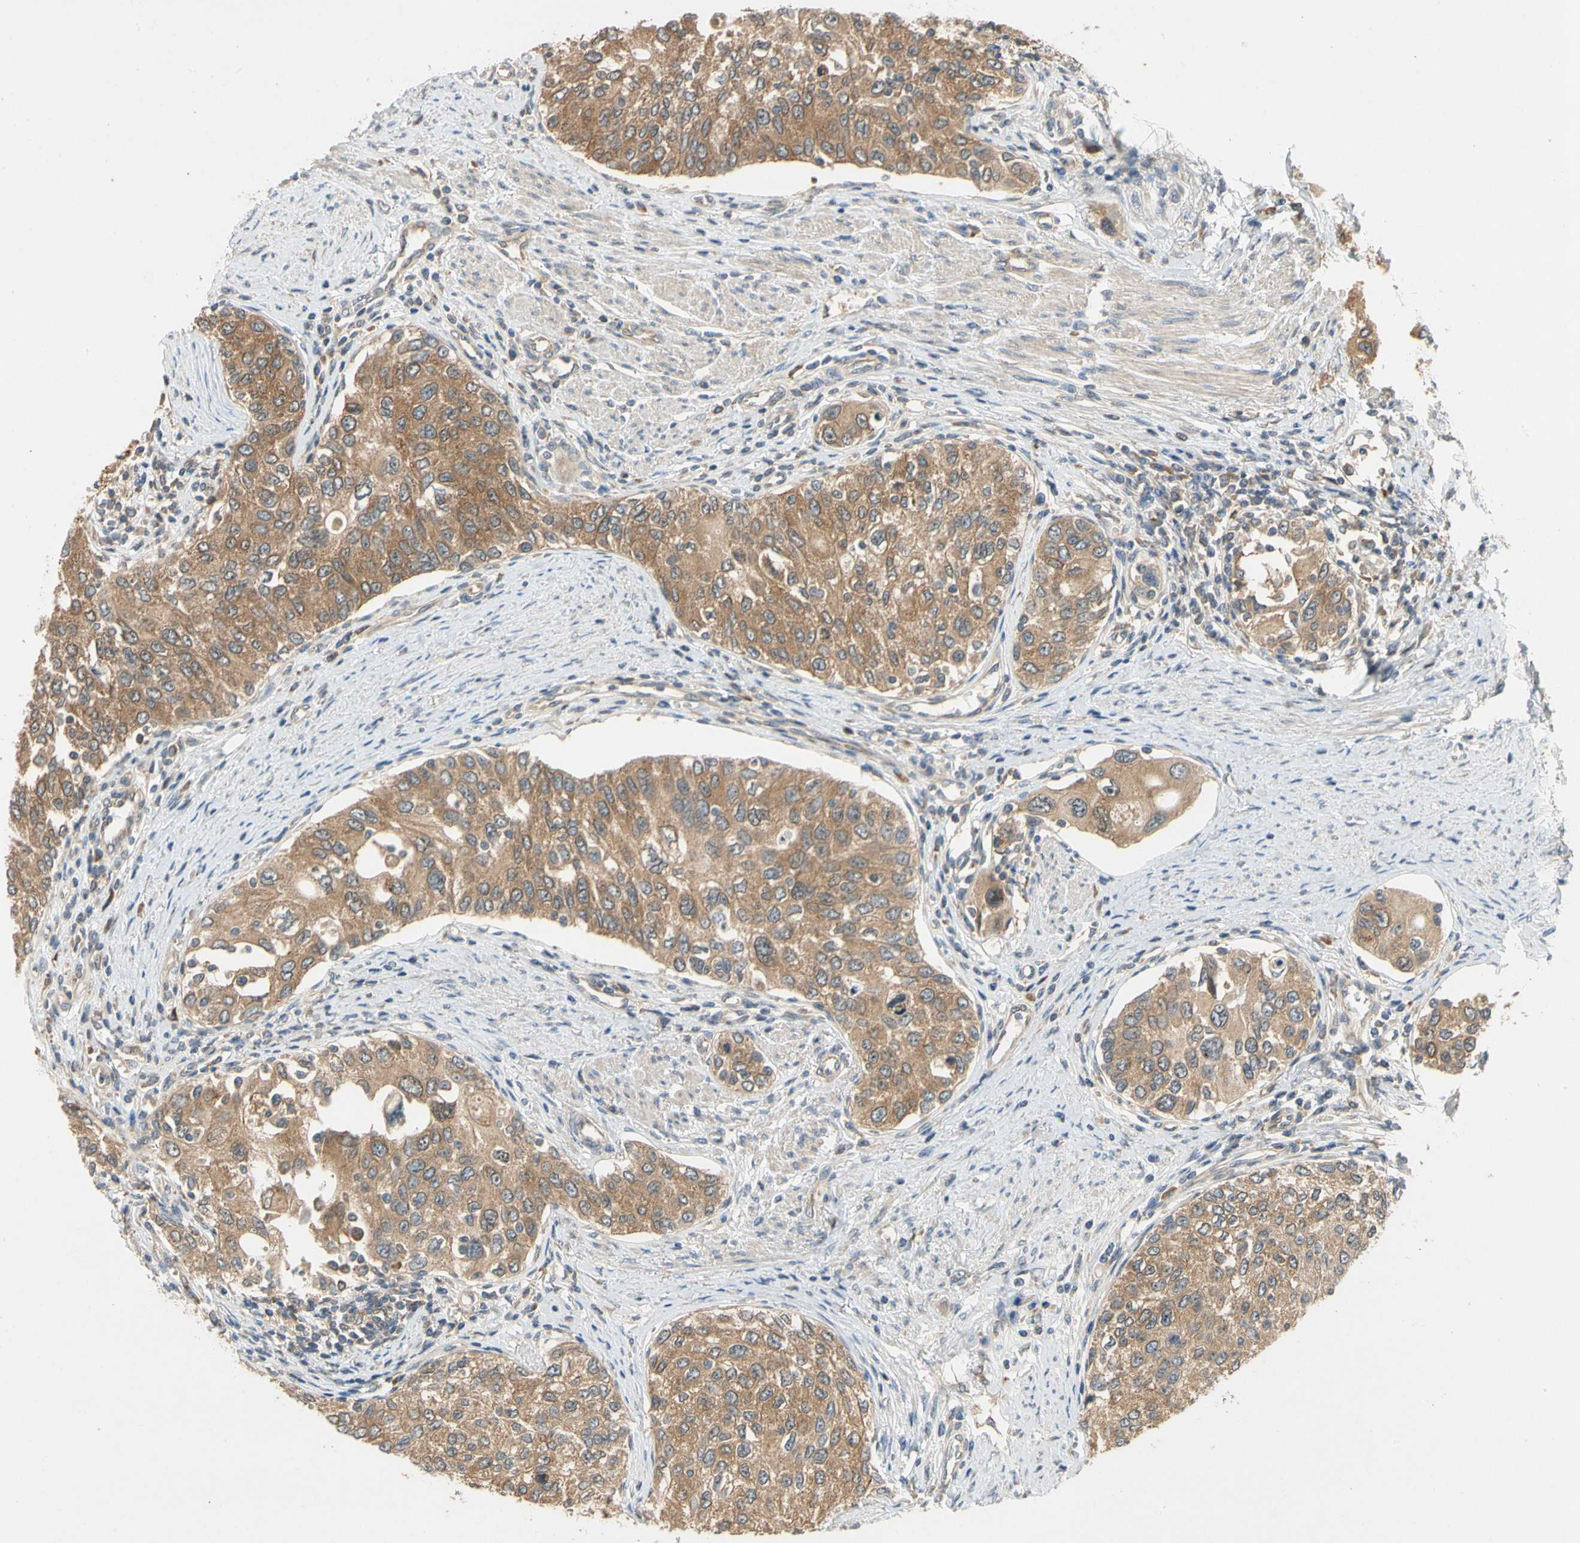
{"staining": {"intensity": "moderate", "quantity": ">75%", "location": "cytoplasmic/membranous"}, "tissue": "urothelial cancer", "cell_type": "Tumor cells", "image_type": "cancer", "snomed": [{"axis": "morphology", "description": "Urothelial carcinoma, High grade"}, {"axis": "topography", "description": "Urinary bladder"}], "caption": "Tumor cells show medium levels of moderate cytoplasmic/membranous staining in about >75% of cells in urothelial carcinoma (high-grade).", "gene": "TDRP", "patient": {"sex": "female", "age": 56}}